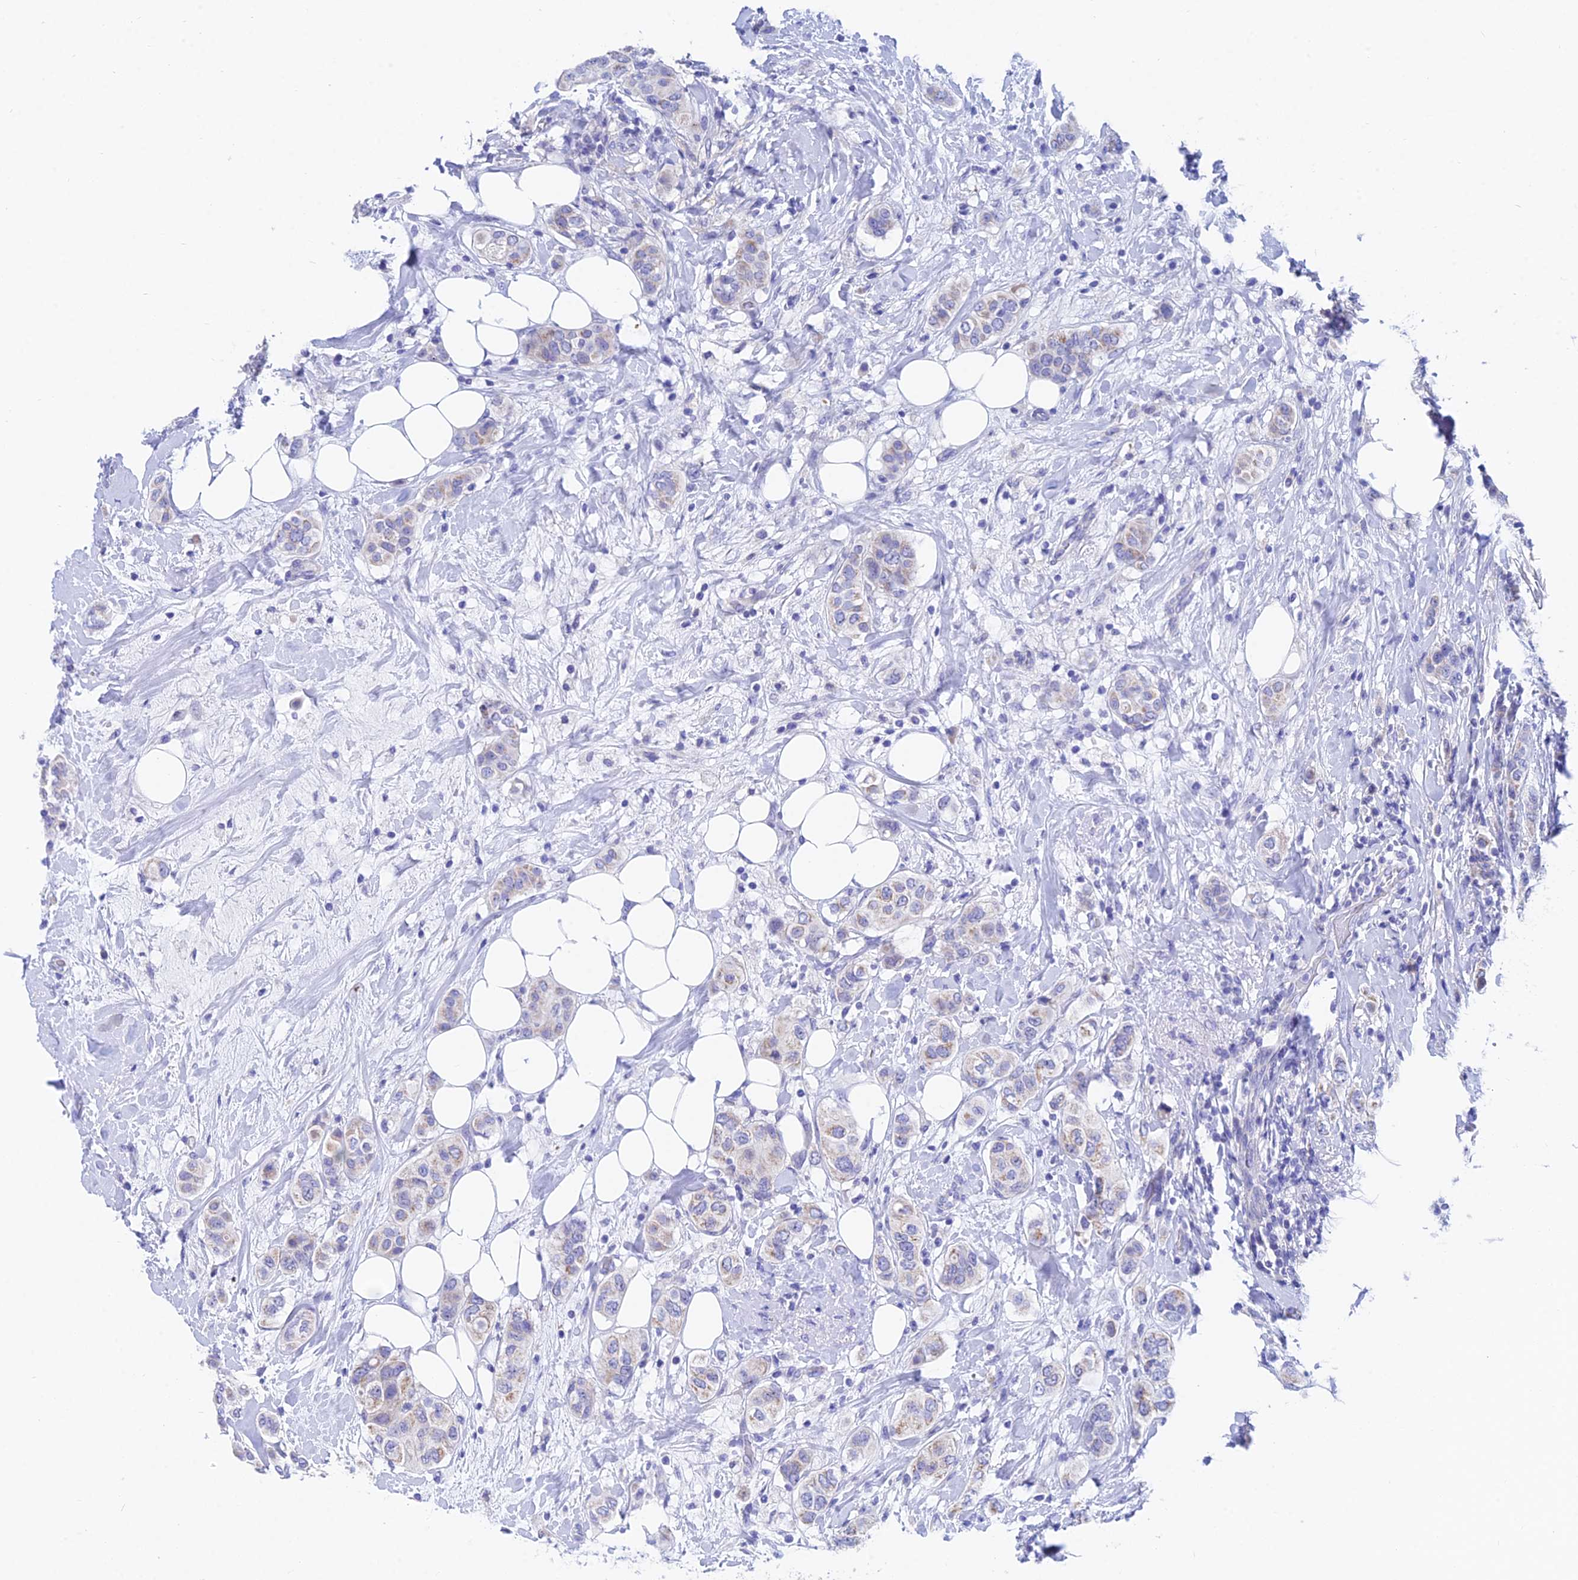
{"staining": {"intensity": "weak", "quantity": "<25%", "location": "cytoplasmic/membranous"}, "tissue": "breast cancer", "cell_type": "Tumor cells", "image_type": "cancer", "snomed": [{"axis": "morphology", "description": "Lobular carcinoma"}, {"axis": "topography", "description": "Breast"}], "caption": "Micrograph shows no protein positivity in tumor cells of lobular carcinoma (breast) tissue. Brightfield microscopy of immunohistochemistry (IHC) stained with DAB (3,3'-diaminobenzidine) (brown) and hematoxylin (blue), captured at high magnification.", "gene": "CEP41", "patient": {"sex": "female", "age": 51}}